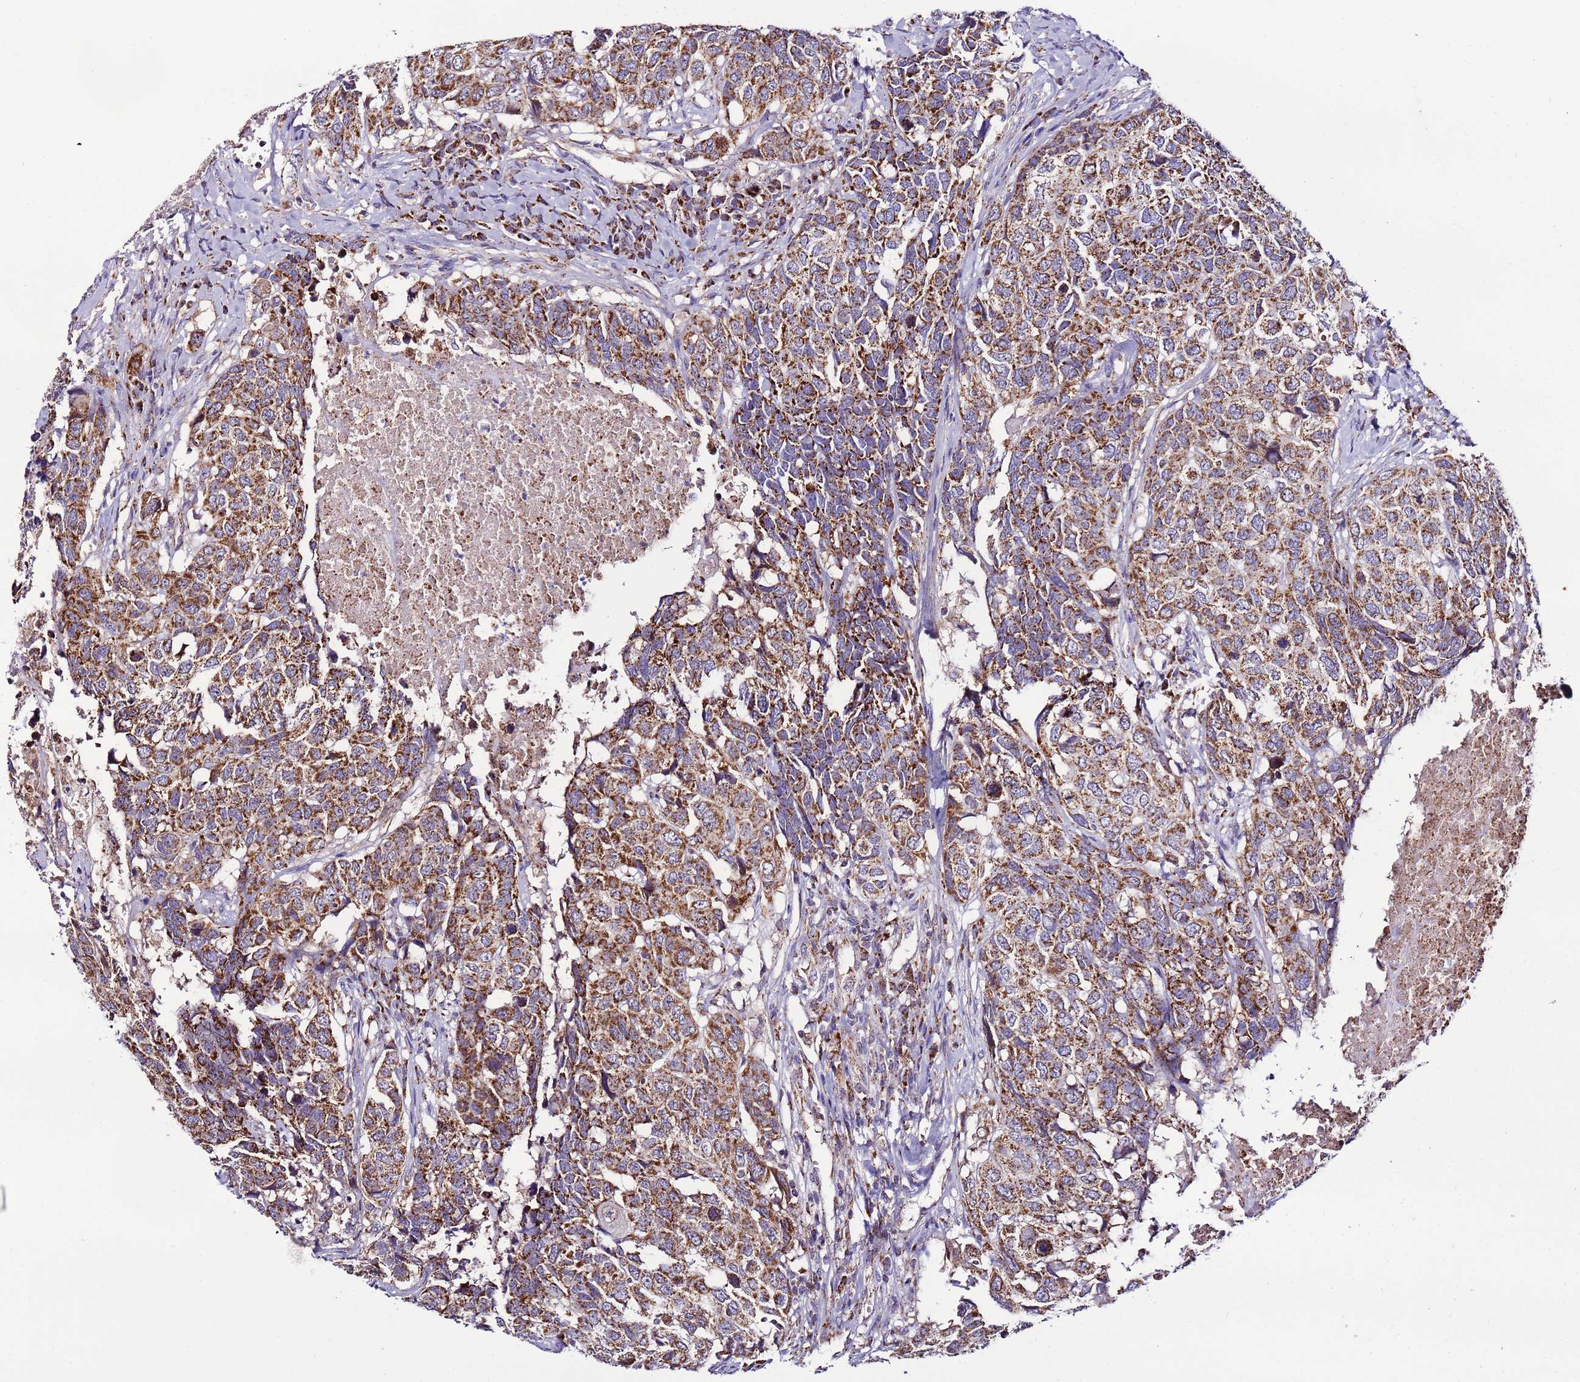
{"staining": {"intensity": "strong", "quantity": ">75%", "location": "cytoplasmic/membranous"}, "tissue": "head and neck cancer", "cell_type": "Tumor cells", "image_type": "cancer", "snomed": [{"axis": "morphology", "description": "Squamous cell carcinoma, NOS"}, {"axis": "topography", "description": "Head-Neck"}], "caption": "Protein staining of head and neck cancer (squamous cell carcinoma) tissue demonstrates strong cytoplasmic/membranous expression in about >75% of tumor cells.", "gene": "UEVLD", "patient": {"sex": "male", "age": 66}}